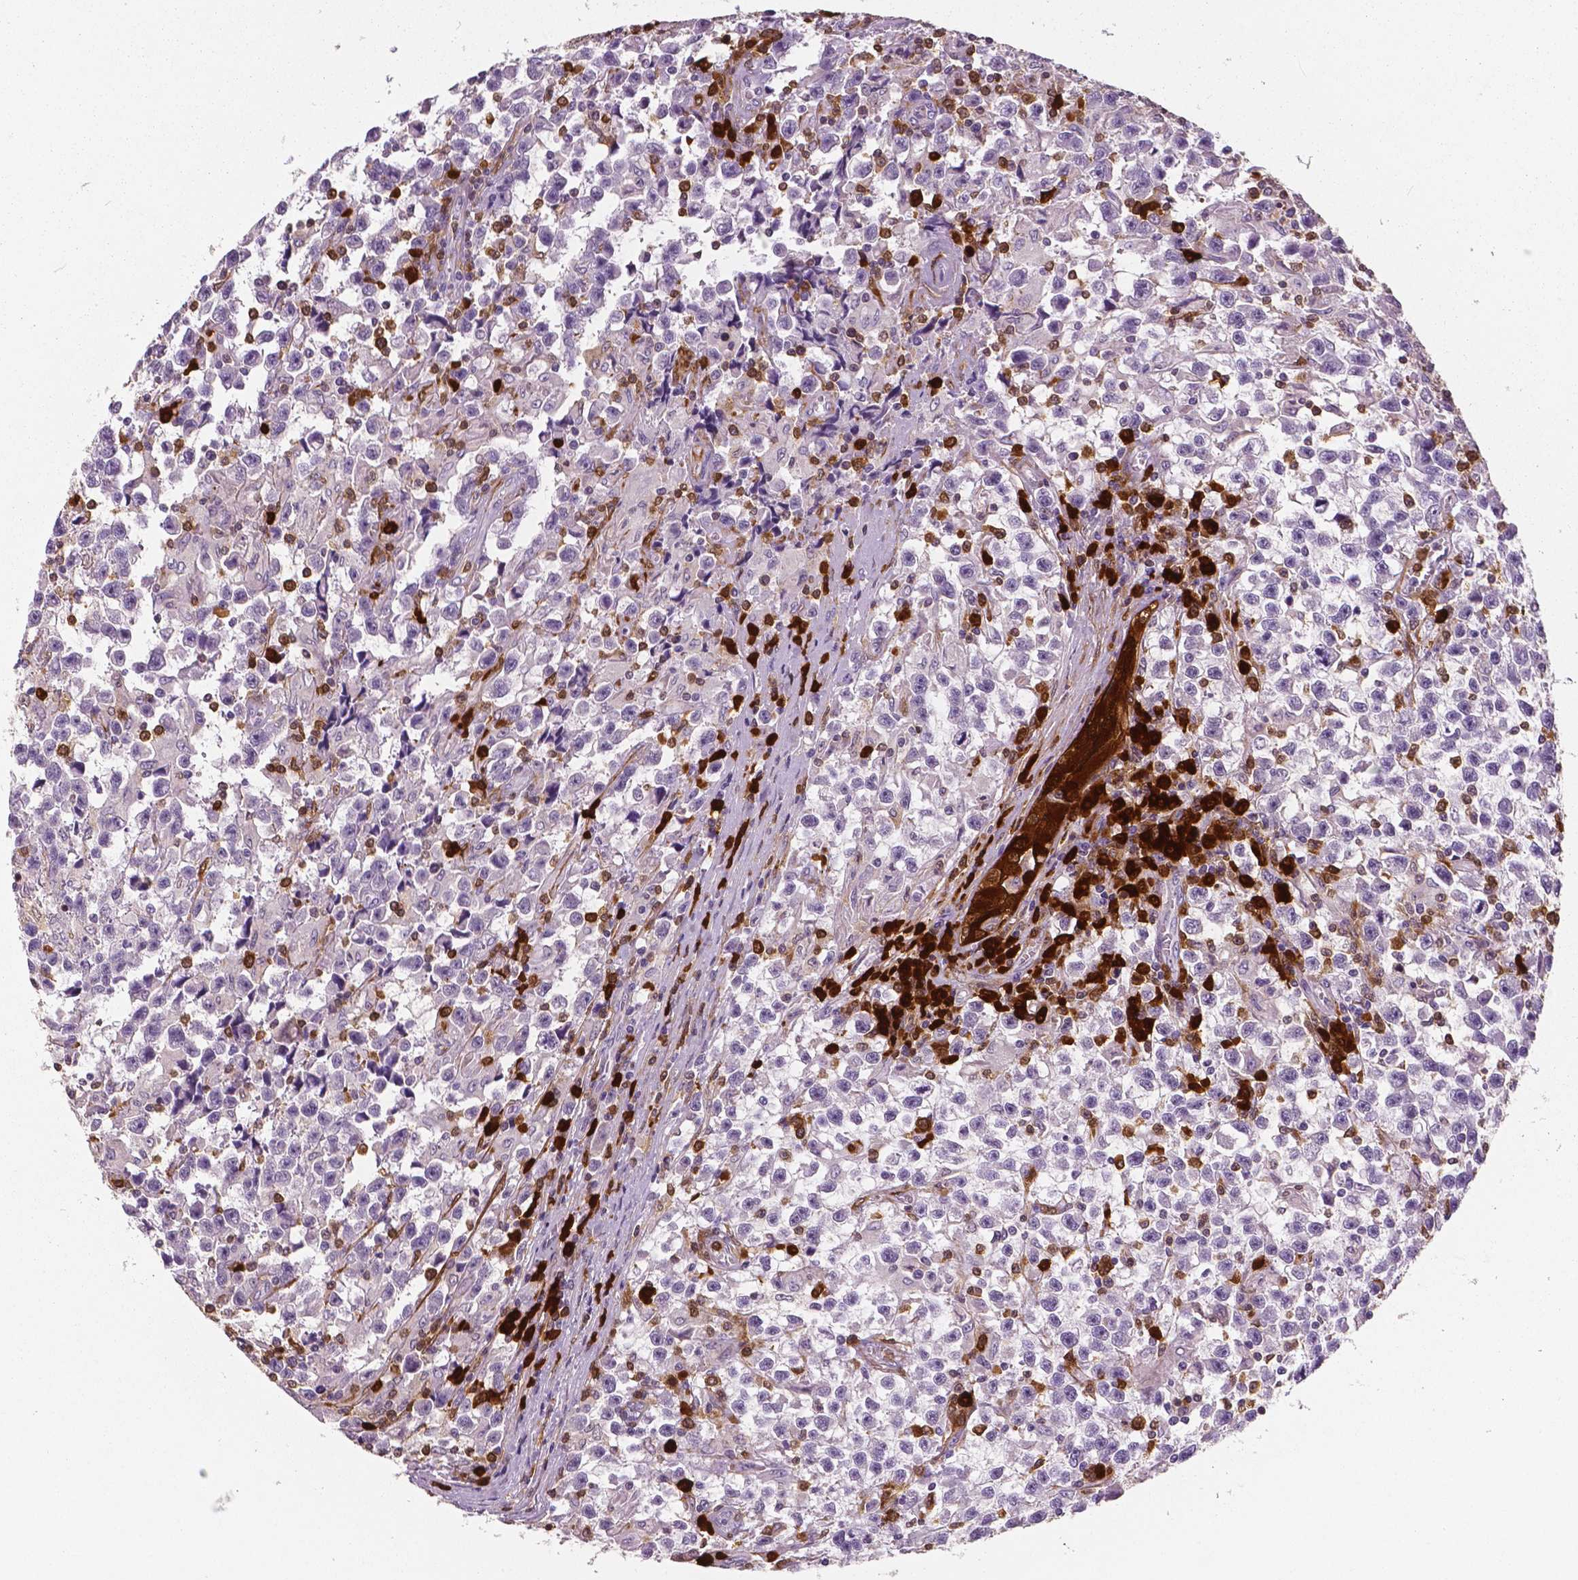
{"staining": {"intensity": "negative", "quantity": "none", "location": "none"}, "tissue": "testis cancer", "cell_type": "Tumor cells", "image_type": "cancer", "snomed": [{"axis": "morphology", "description": "Seminoma, NOS"}, {"axis": "topography", "description": "Testis"}], "caption": "IHC of human testis cancer demonstrates no expression in tumor cells. (Brightfield microscopy of DAB immunohistochemistry (IHC) at high magnification).", "gene": "PHGDH", "patient": {"sex": "male", "age": 31}}